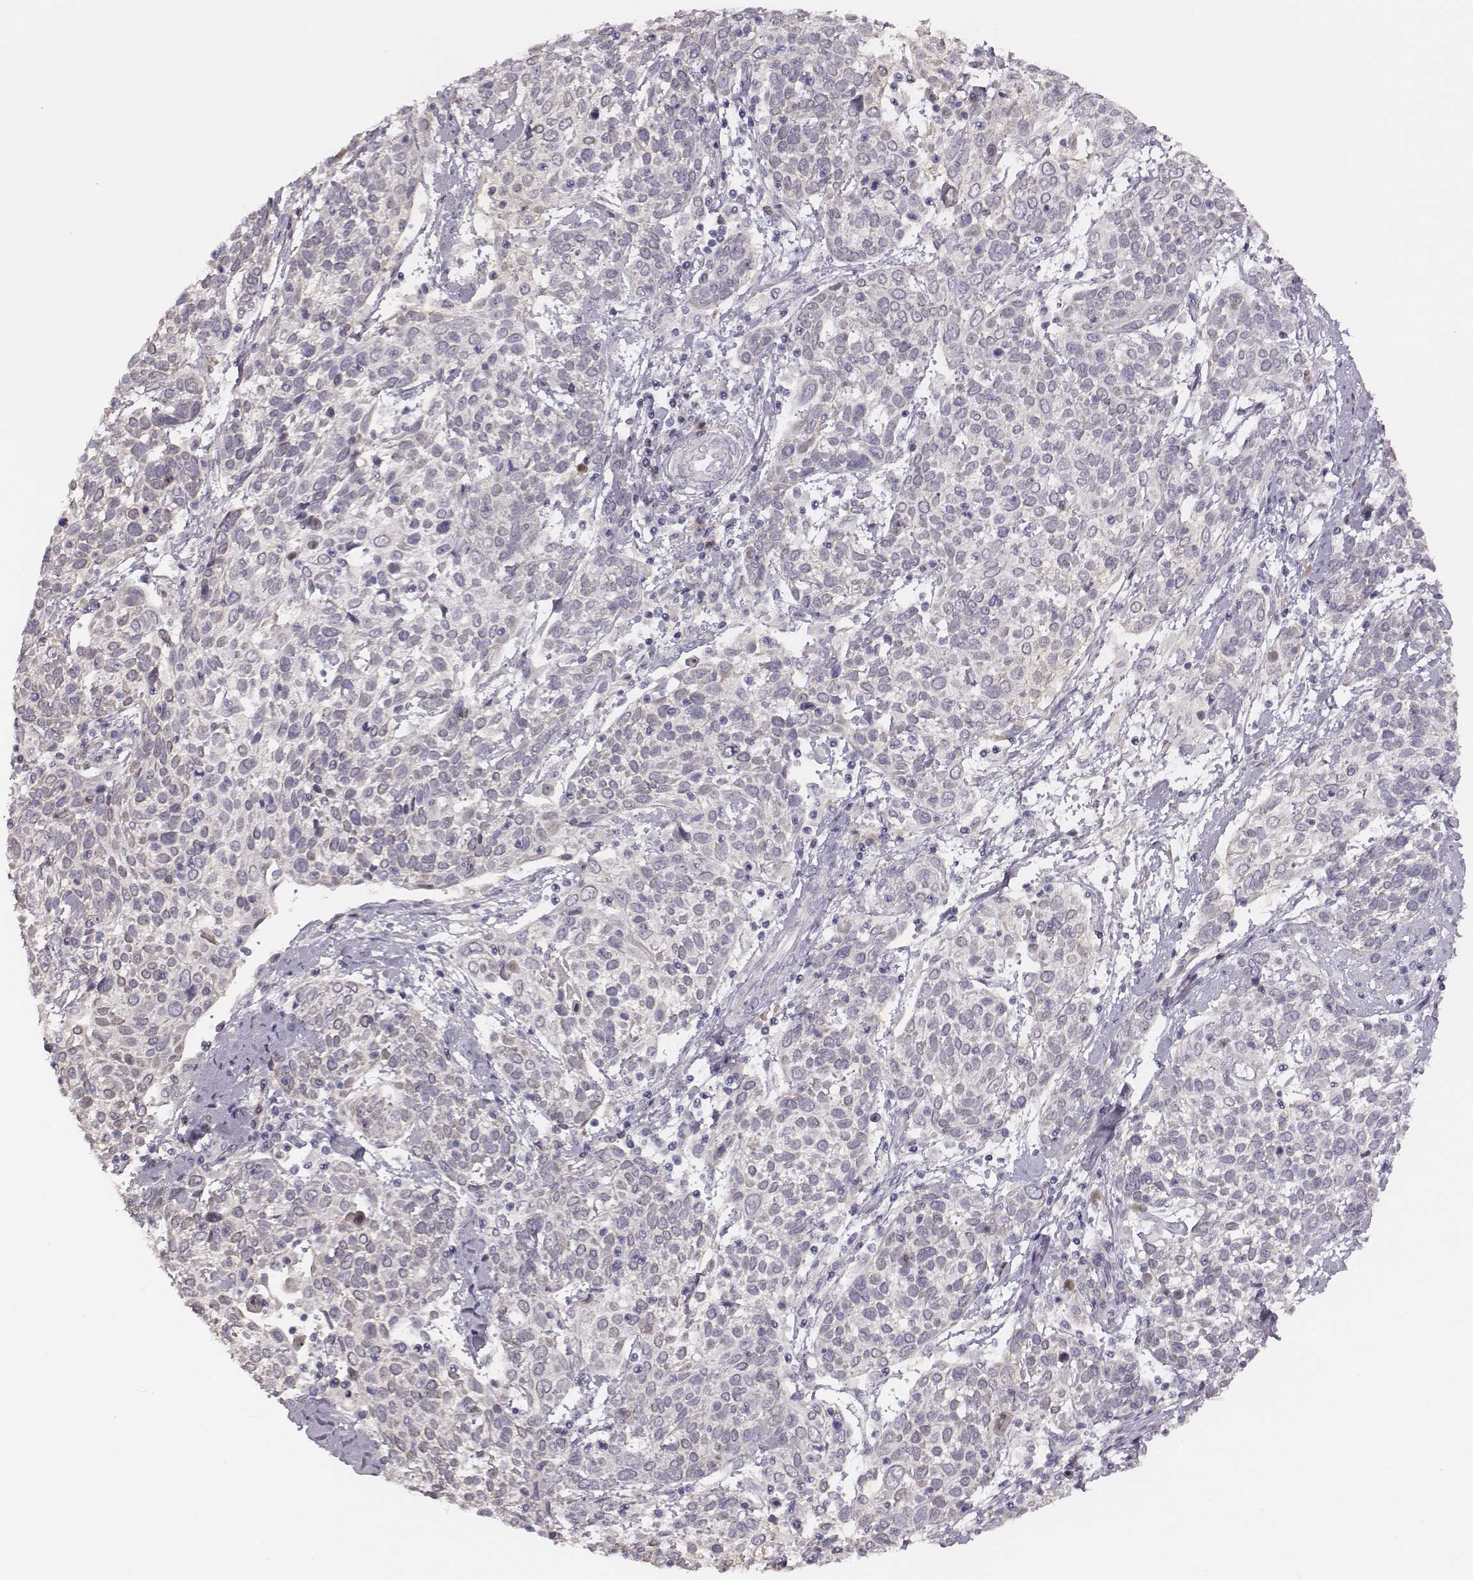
{"staining": {"intensity": "negative", "quantity": "none", "location": "none"}, "tissue": "cervical cancer", "cell_type": "Tumor cells", "image_type": "cancer", "snomed": [{"axis": "morphology", "description": "Squamous cell carcinoma, NOS"}, {"axis": "topography", "description": "Cervix"}], "caption": "Cervical squamous cell carcinoma was stained to show a protein in brown. There is no significant expression in tumor cells.", "gene": "SLC22A6", "patient": {"sex": "female", "age": 61}}